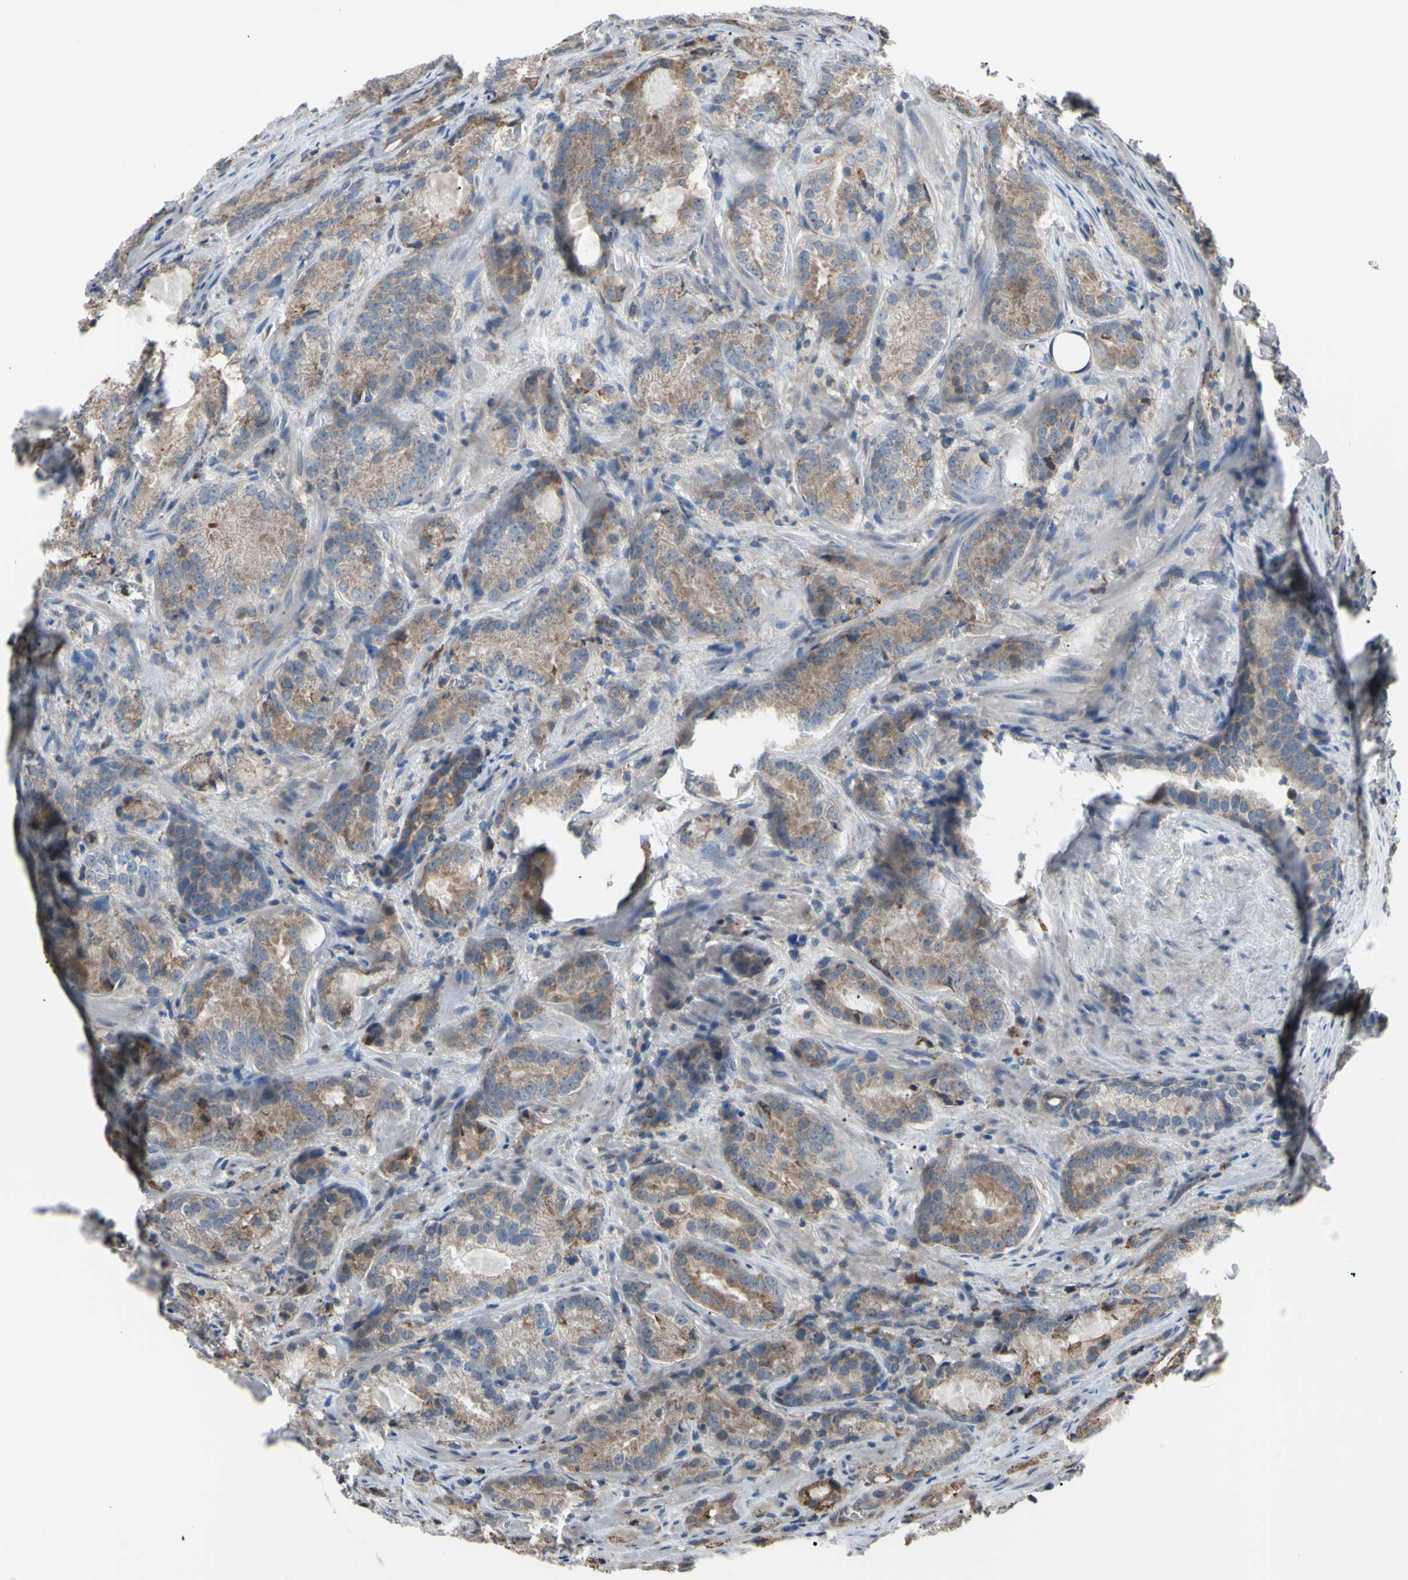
{"staining": {"intensity": "moderate", "quantity": ">75%", "location": "cytoplasmic/membranous"}, "tissue": "prostate cancer", "cell_type": "Tumor cells", "image_type": "cancer", "snomed": [{"axis": "morphology", "description": "Adenocarcinoma, High grade"}, {"axis": "topography", "description": "Prostate"}], "caption": "Moderate cytoplasmic/membranous protein staining is appreciated in approximately >75% of tumor cells in adenocarcinoma (high-grade) (prostate).", "gene": "BMF", "patient": {"sex": "male", "age": 64}}